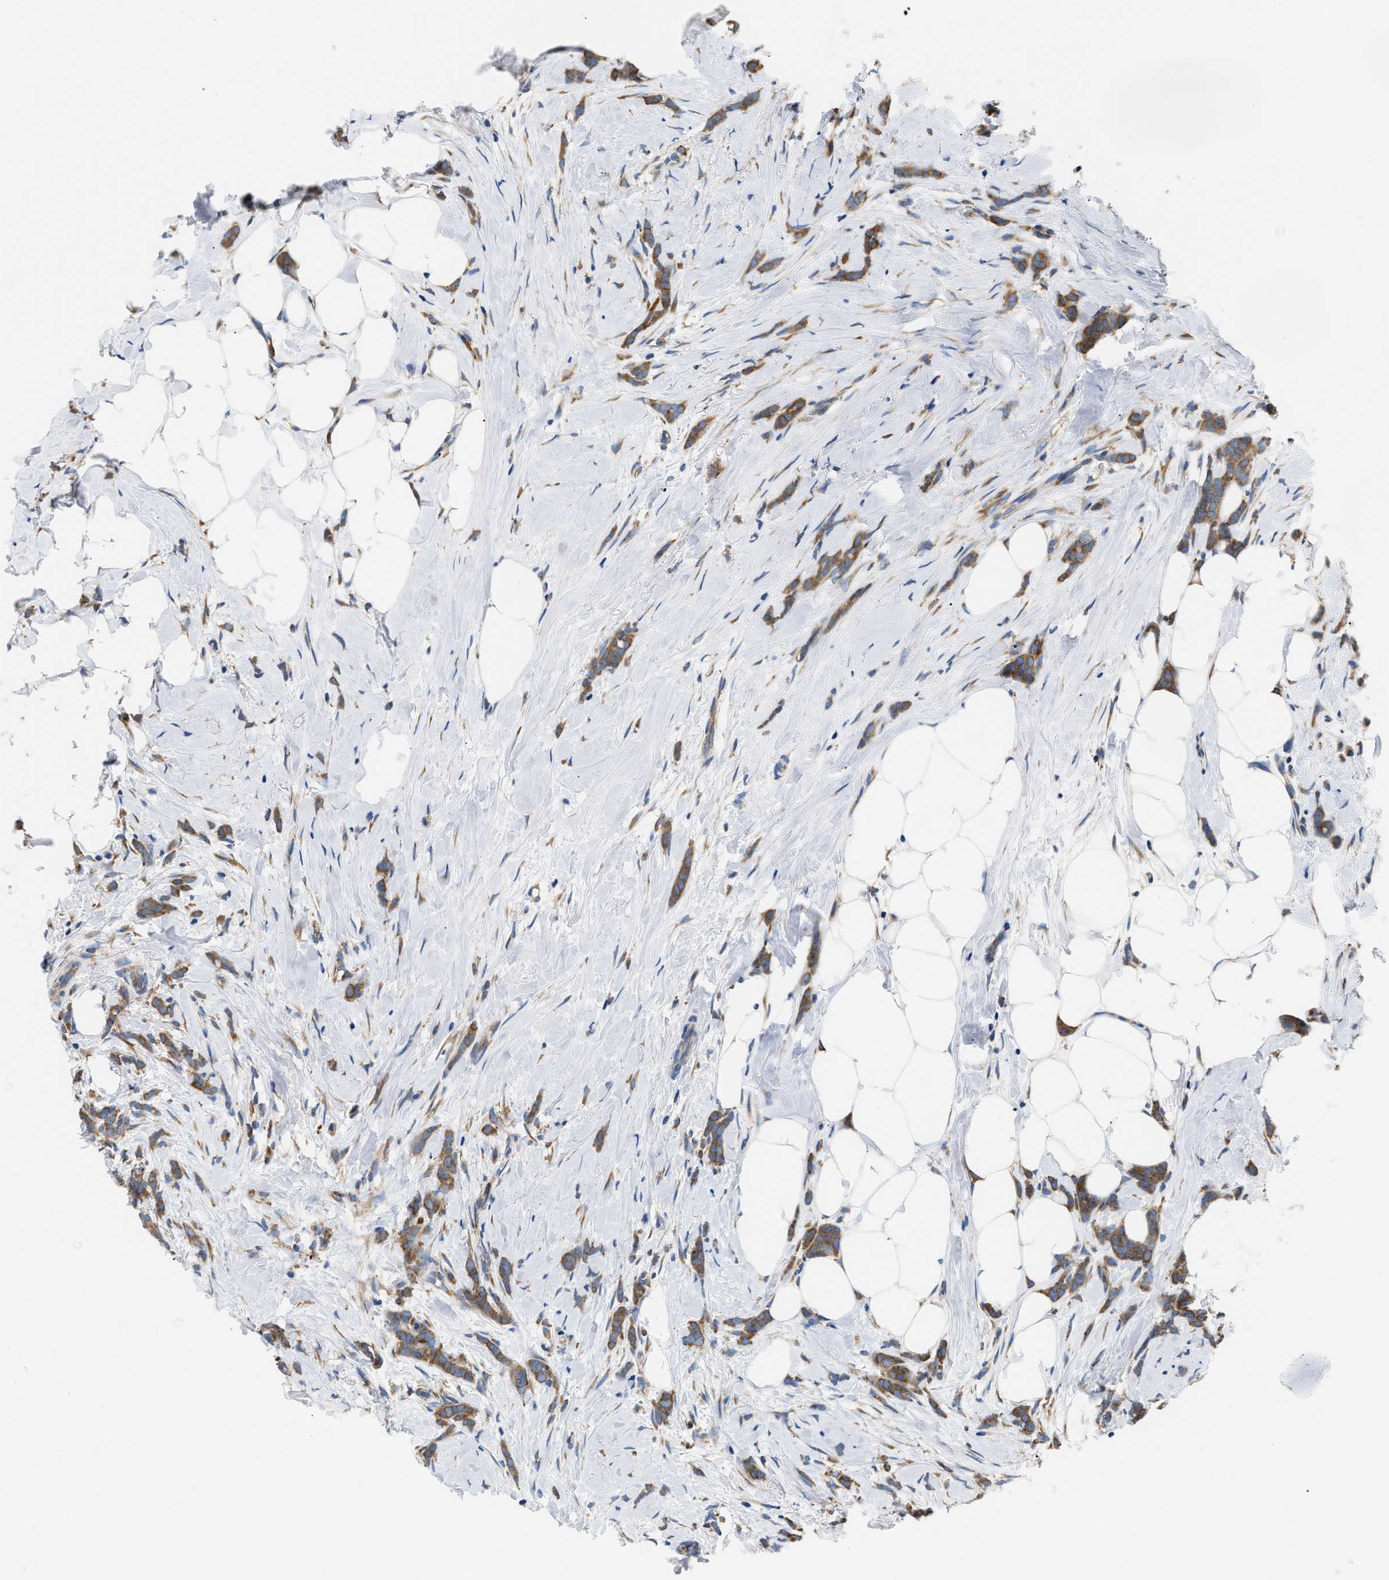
{"staining": {"intensity": "moderate", "quantity": ">75%", "location": "cytoplasmic/membranous"}, "tissue": "breast cancer", "cell_type": "Tumor cells", "image_type": "cancer", "snomed": [{"axis": "morphology", "description": "Lobular carcinoma, in situ"}, {"axis": "morphology", "description": "Lobular carcinoma"}, {"axis": "topography", "description": "Breast"}], "caption": "Human lobular carcinoma in situ (breast) stained with a brown dye reveals moderate cytoplasmic/membranous positive expression in approximately >75% of tumor cells.", "gene": "HDHD3", "patient": {"sex": "female", "age": 41}}